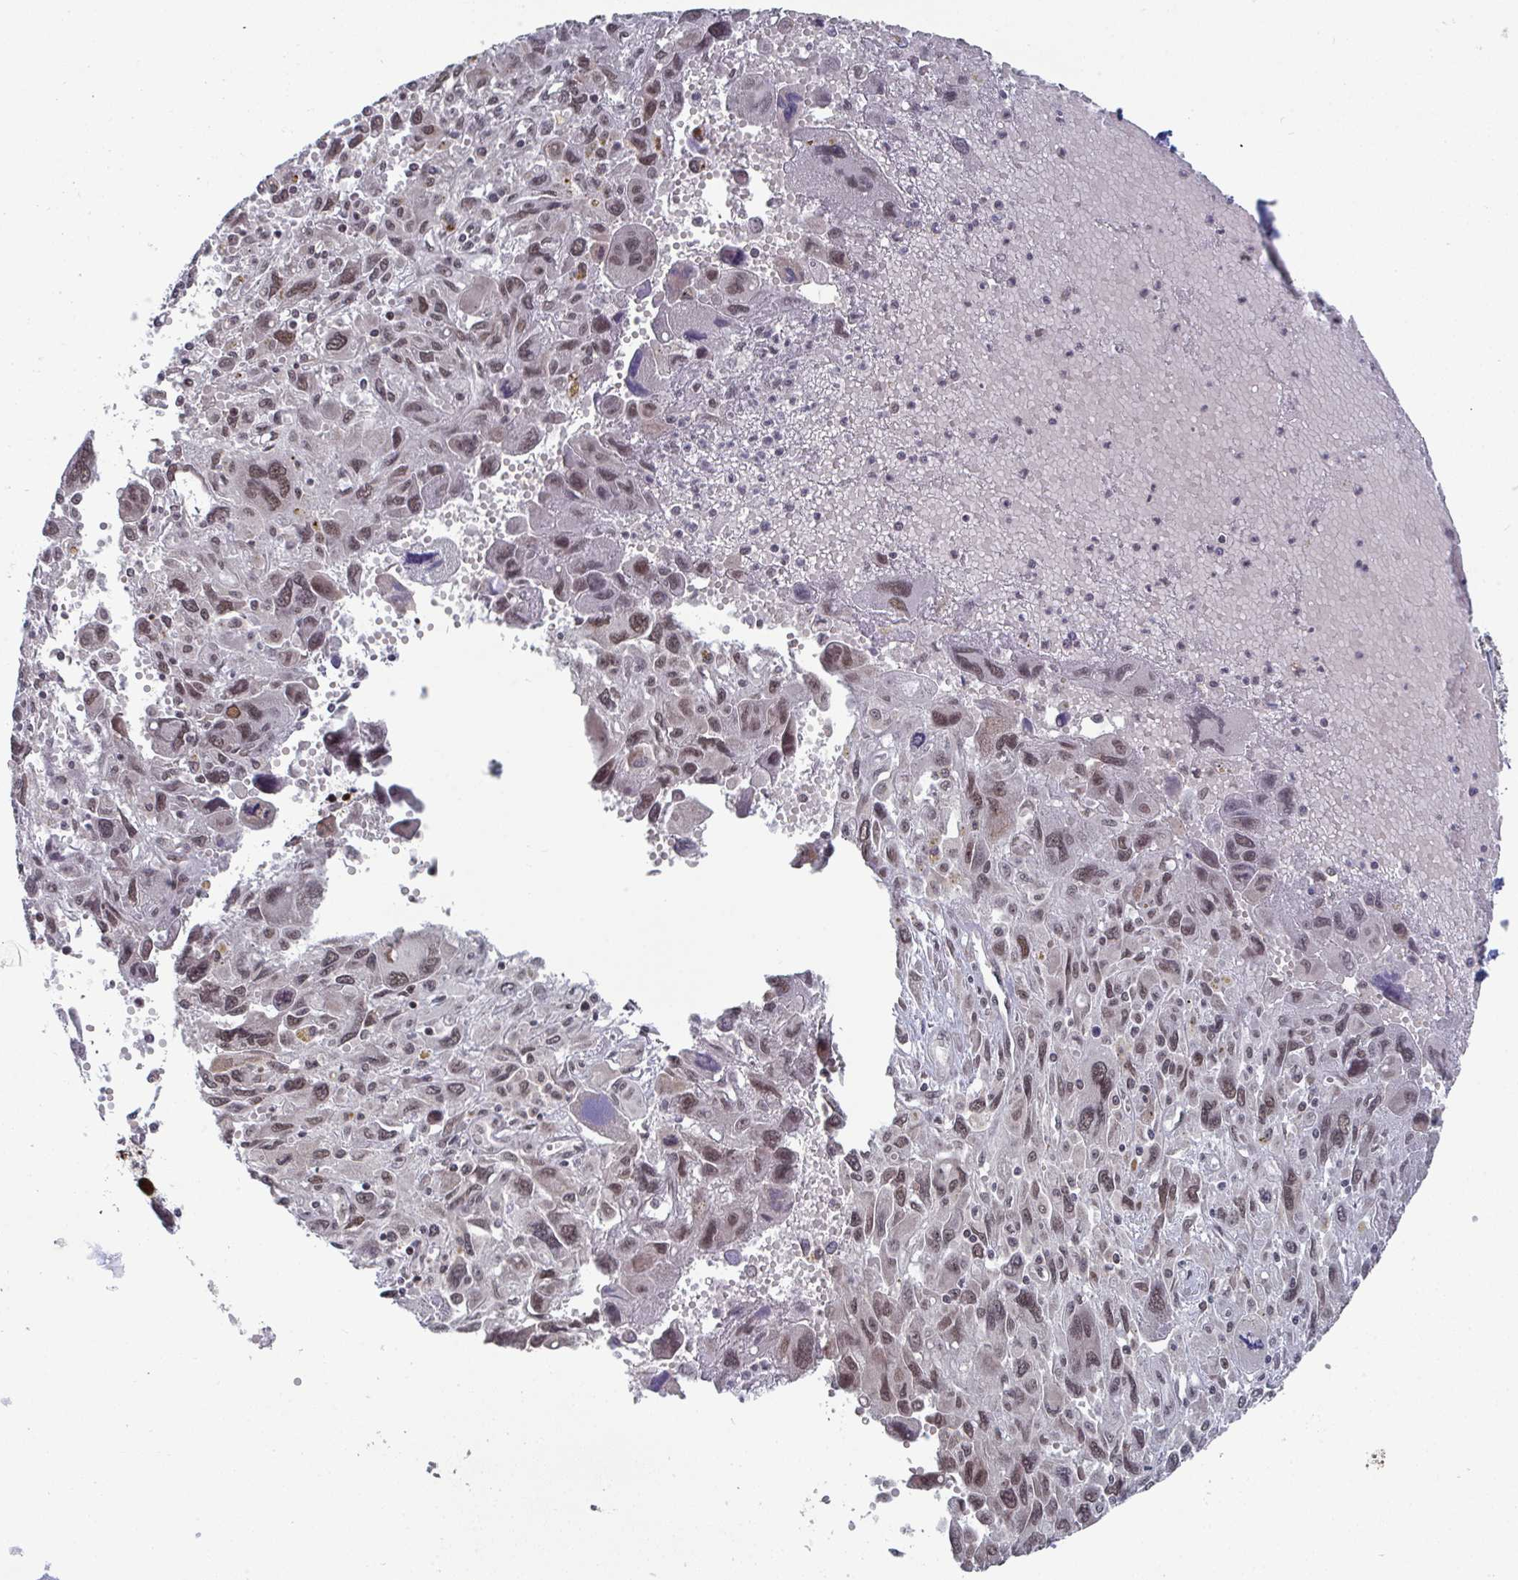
{"staining": {"intensity": "moderate", "quantity": ">75%", "location": "nuclear"}, "tissue": "pancreatic cancer", "cell_type": "Tumor cells", "image_type": "cancer", "snomed": [{"axis": "morphology", "description": "Adenocarcinoma, NOS"}, {"axis": "topography", "description": "Pancreas"}], "caption": "High-power microscopy captured an IHC image of pancreatic adenocarcinoma, revealing moderate nuclear expression in approximately >75% of tumor cells.", "gene": "JMJD1C", "patient": {"sex": "female", "age": 47}}